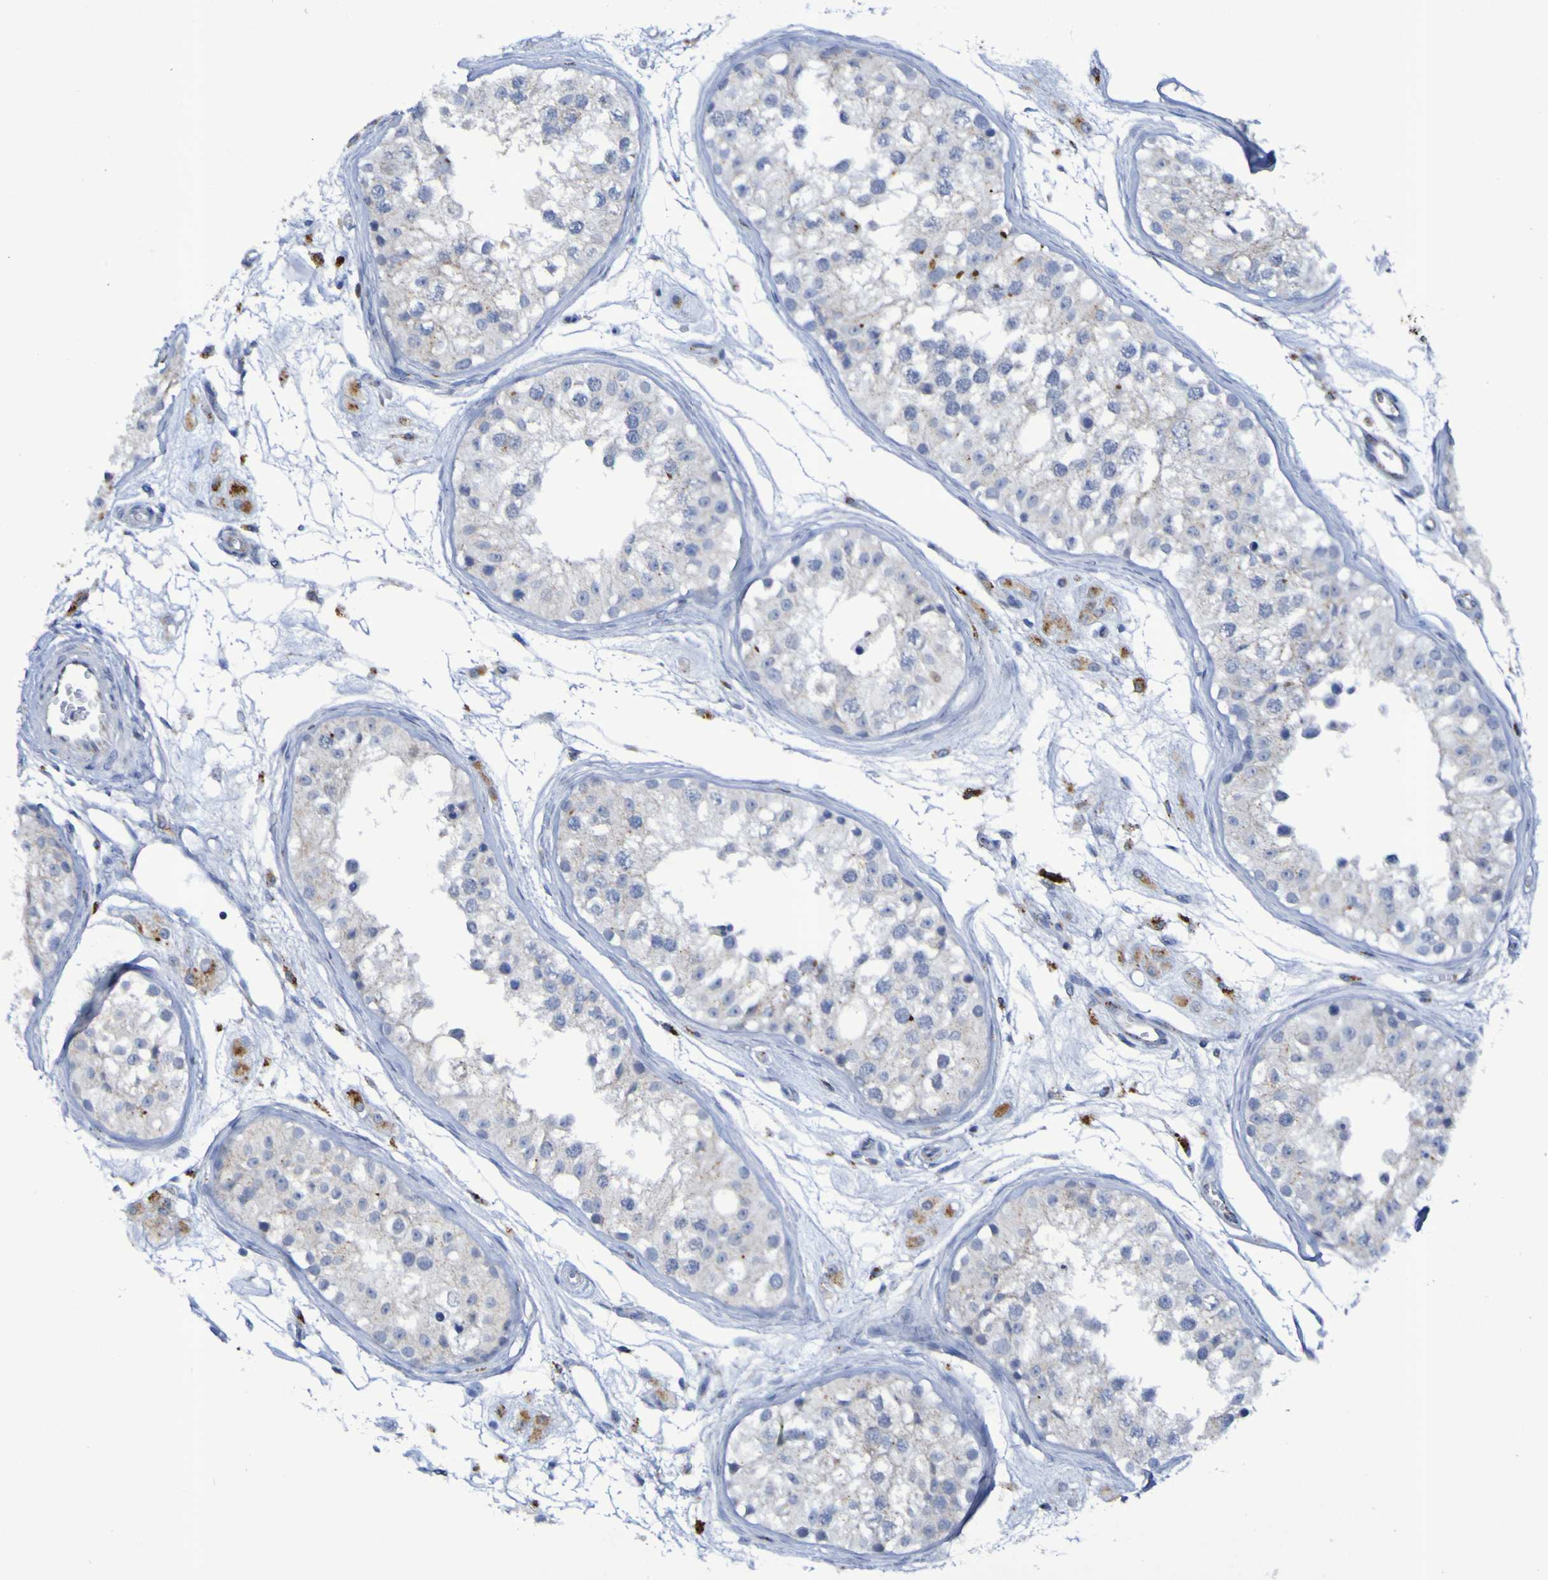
{"staining": {"intensity": "moderate", "quantity": "<25%", "location": "cytoplasmic/membranous"}, "tissue": "testis", "cell_type": "Cells in seminiferous ducts", "image_type": "normal", "snomed": [{"axis": "morphology", "description": "Normal tissue, NOS"}, {"axis": "morphology", "description": "Adenocarcinoma, metastatic, NOS"}, {"axis": "topography", "description": "Testis"}], "caption": "Immunohistochemistry (IHC) micrograph of unremarkable testis: testis stained using IHC shows low levels of moderate protein expression localized specifically in the cytoplasmic/membranous of cells in seminiferous ducts, appearing as a cytoplasmic/membranous brown color.", "gene": "TPH1", "patient": {"sex": "male", "age": 26}}